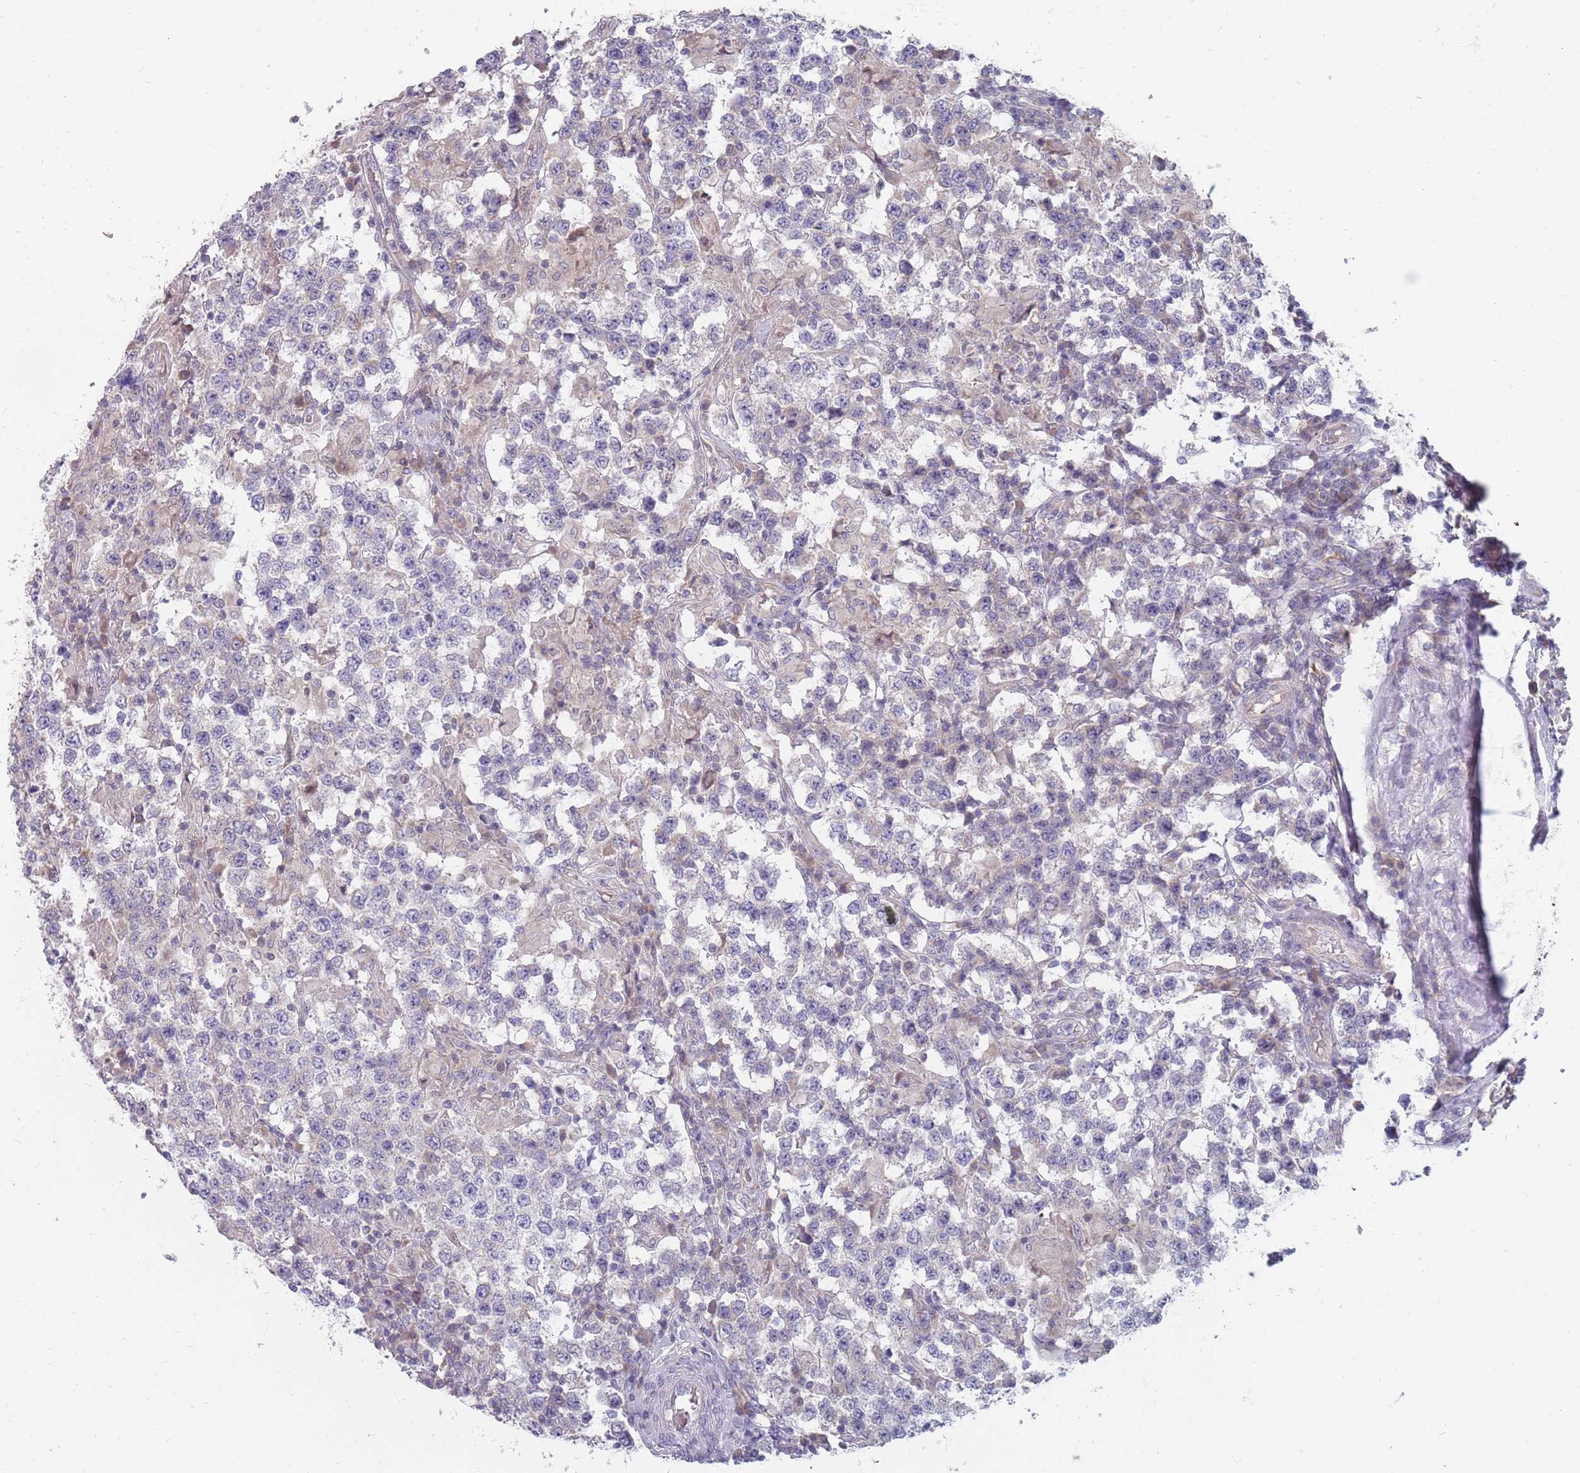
{"staining": {"intensity": "negative", "quantity": "none", "location": "none"}, "tissue": "testis cancer", "cell_type": "Tumor cells", "image_type": "cancer", "snomed": [{"axis": "morphology", "description": "Seminoma, NOS"}, {"axis": "morphology", "description": "Carcinoma, Embryonal, NOS"}, {"axis": "topography", "description": "Testis"}], "caption": "This micrograph is of testis seminoma stained with immunohistochemistry (IHC) to label a protein in brown with the nuclei are counter-stained blue. There is no staining in tumor cells. (DAB (3,3'-diaminobenzidine) immunohistochemistry visualized using brightfield microscopy, high magnification).", "gene": "CMTR2", "patient": {"sex": "male", "age": 41}}